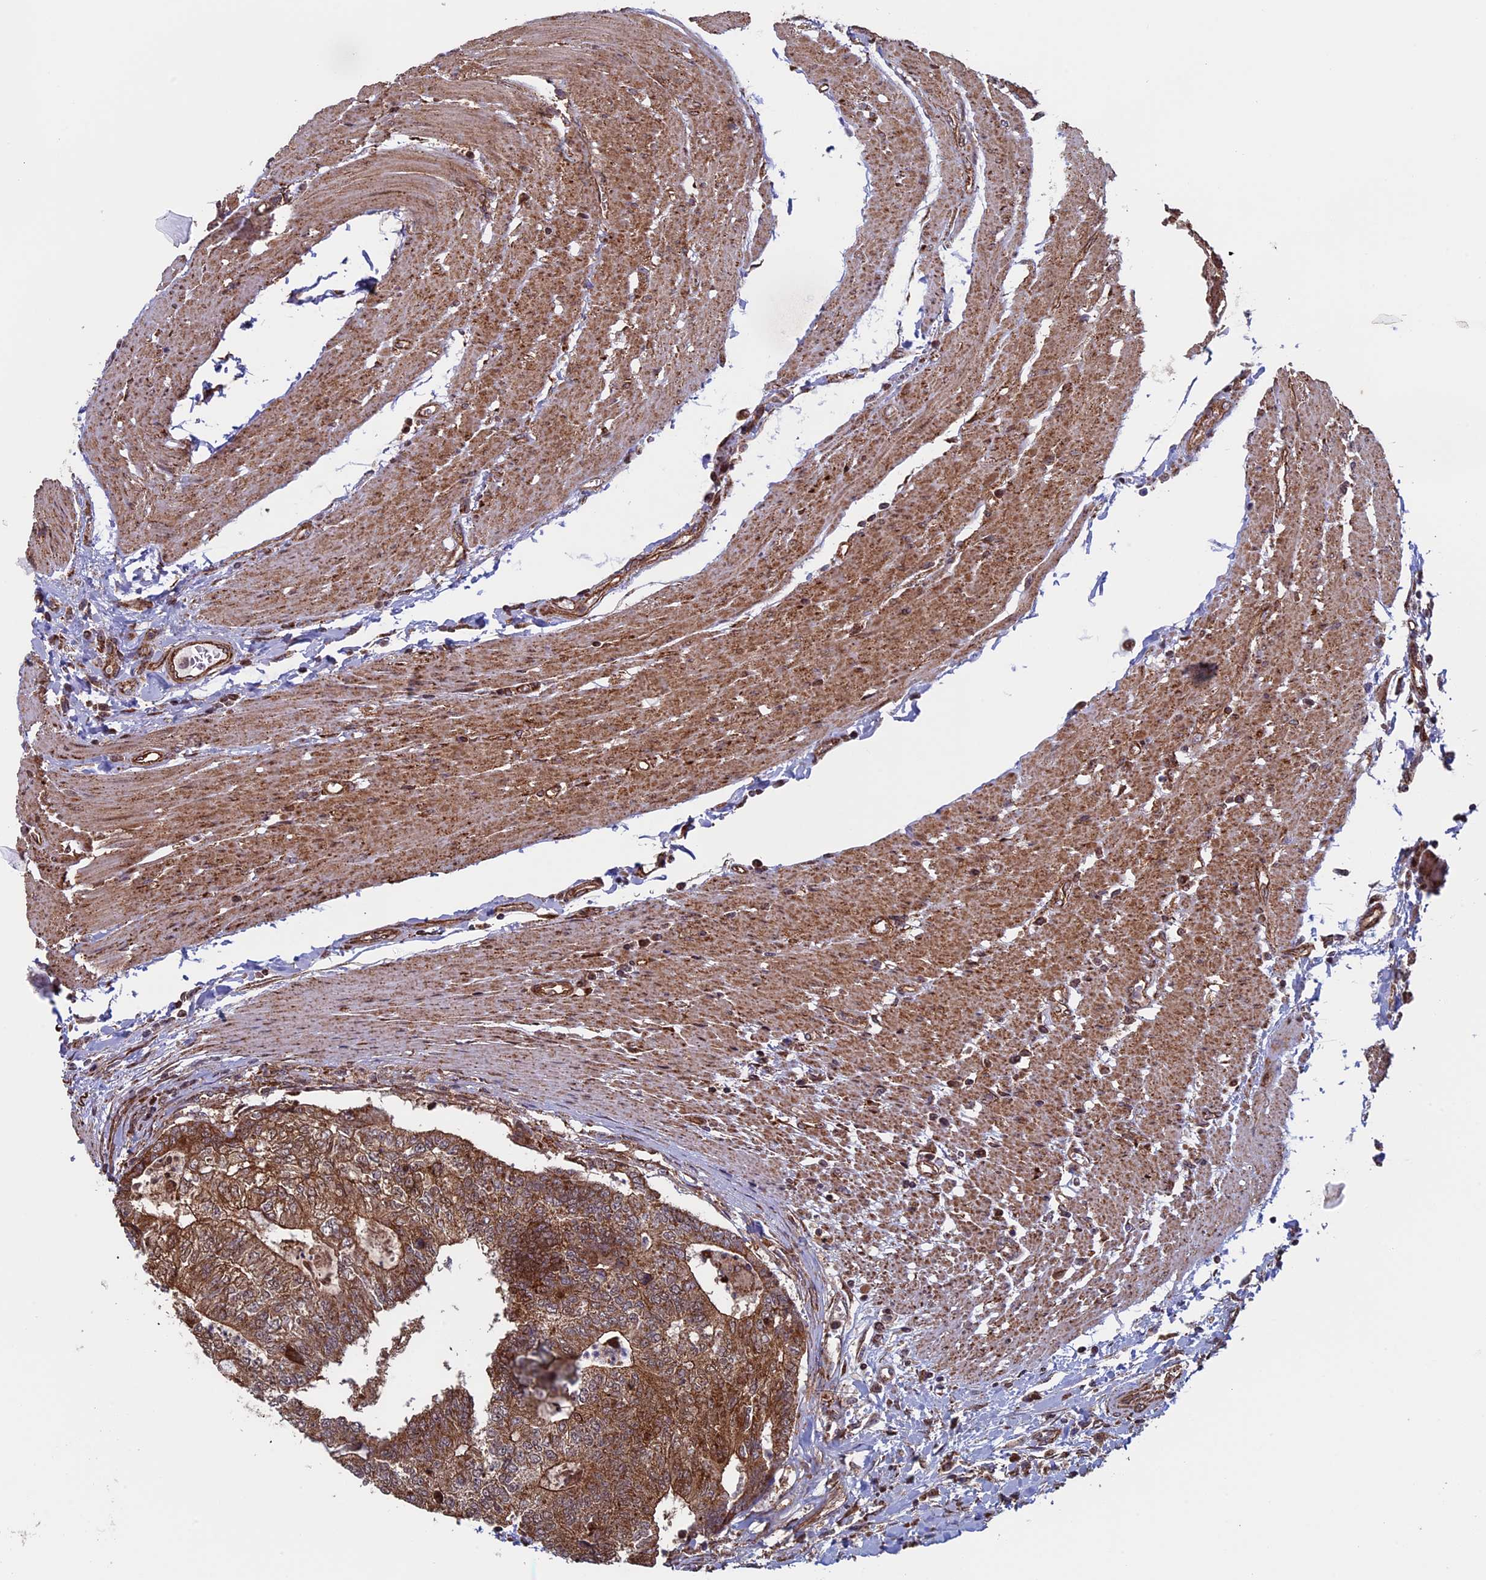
{"staining": {"intensity": "strong", "quantity": ">75%", "location": "cytoplasmic/membranous"}, "tissue": "colorectal cancer", "cell_type": "Tumor cells", "image_type": "cancer", "snomed": [{"axis": "morphology", "description": "Adenocarcinoma, NOS"}, {"axis": "topography", "description": "Colon"}], "caption": "Immunohistochemical staining of colorectal cancer (adenocarcinoma) shows high levels of strong cytoplasmic/membranous positivity in about >75% of tumor cells.", "gene": "CCDC8", "patient": {"sex": "female", "age": 67}}